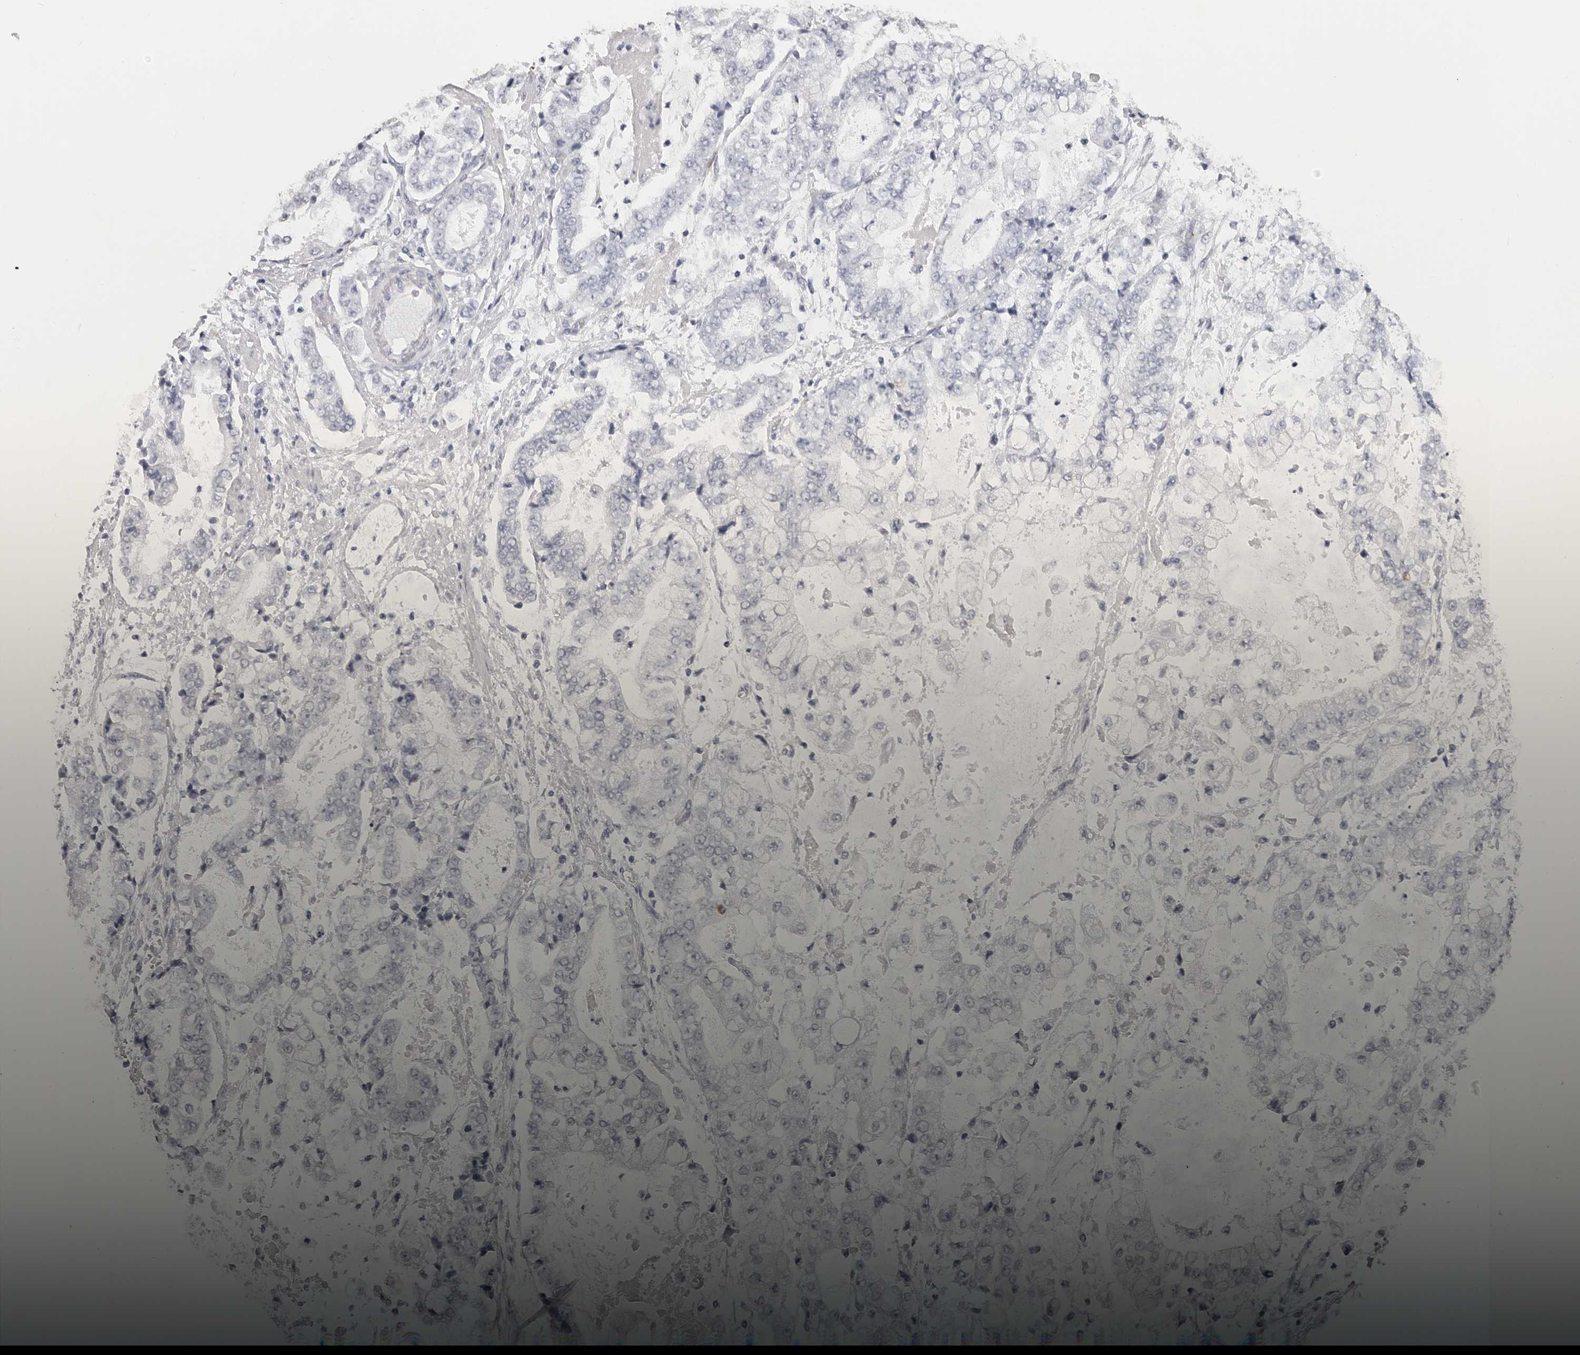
{"staining": {"intensity": "negative", "quantity": "none", "location": "none"}, "tissue": "stomach cancer", "cell_type": "Tumor cells", "image_type": "cancer", "snomed": [{"axis": "morphology", "description": "Adenocarcinoma, NOS"}, {"axis": "topography", "description": "Stomach"}], "caption": "Adenocarcinoma (stomach) was stained to show a protein in brown. There is no significant expression in tumor cells.", "gene": "CST1", "patient": {"sex": "male", "age": 76}}